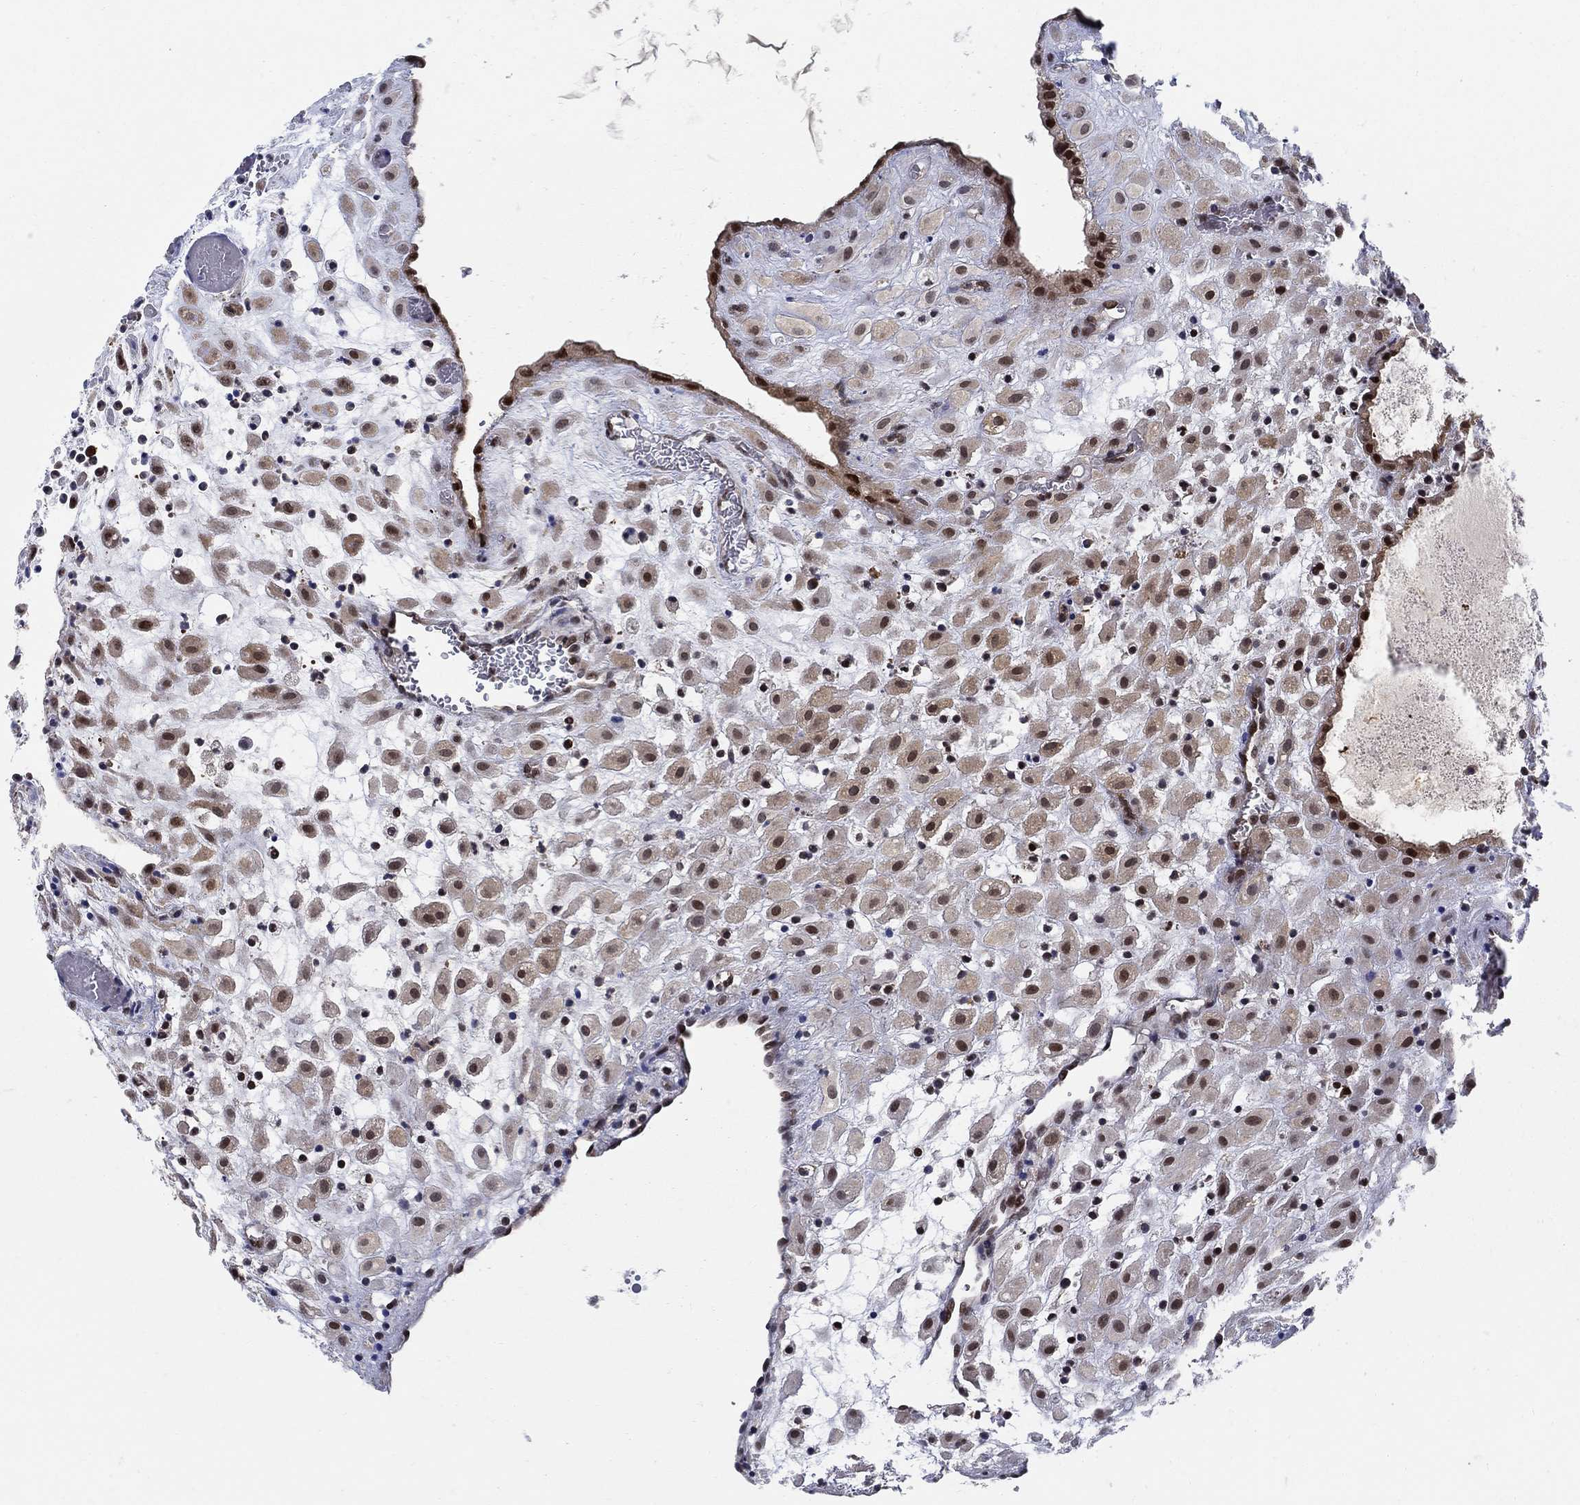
{"staining": {"intensity": "strong", "quantity": "<25%", "location": "nuclear"}, "tissue": "placenta", "cell_type": "Decidual cells", "image_type": "normal", "snomed": [{"axis": "morphology", "description": "Normal tissue, NOS"}, {"axis": "topography", "description": "Placenta"}], "caption": "An image of placenta stained for a protein exhibits strong nuclear brown staining in decidual cells.", "gene": "ZNF594", "patient": {"sex": "female", "age": 24}}